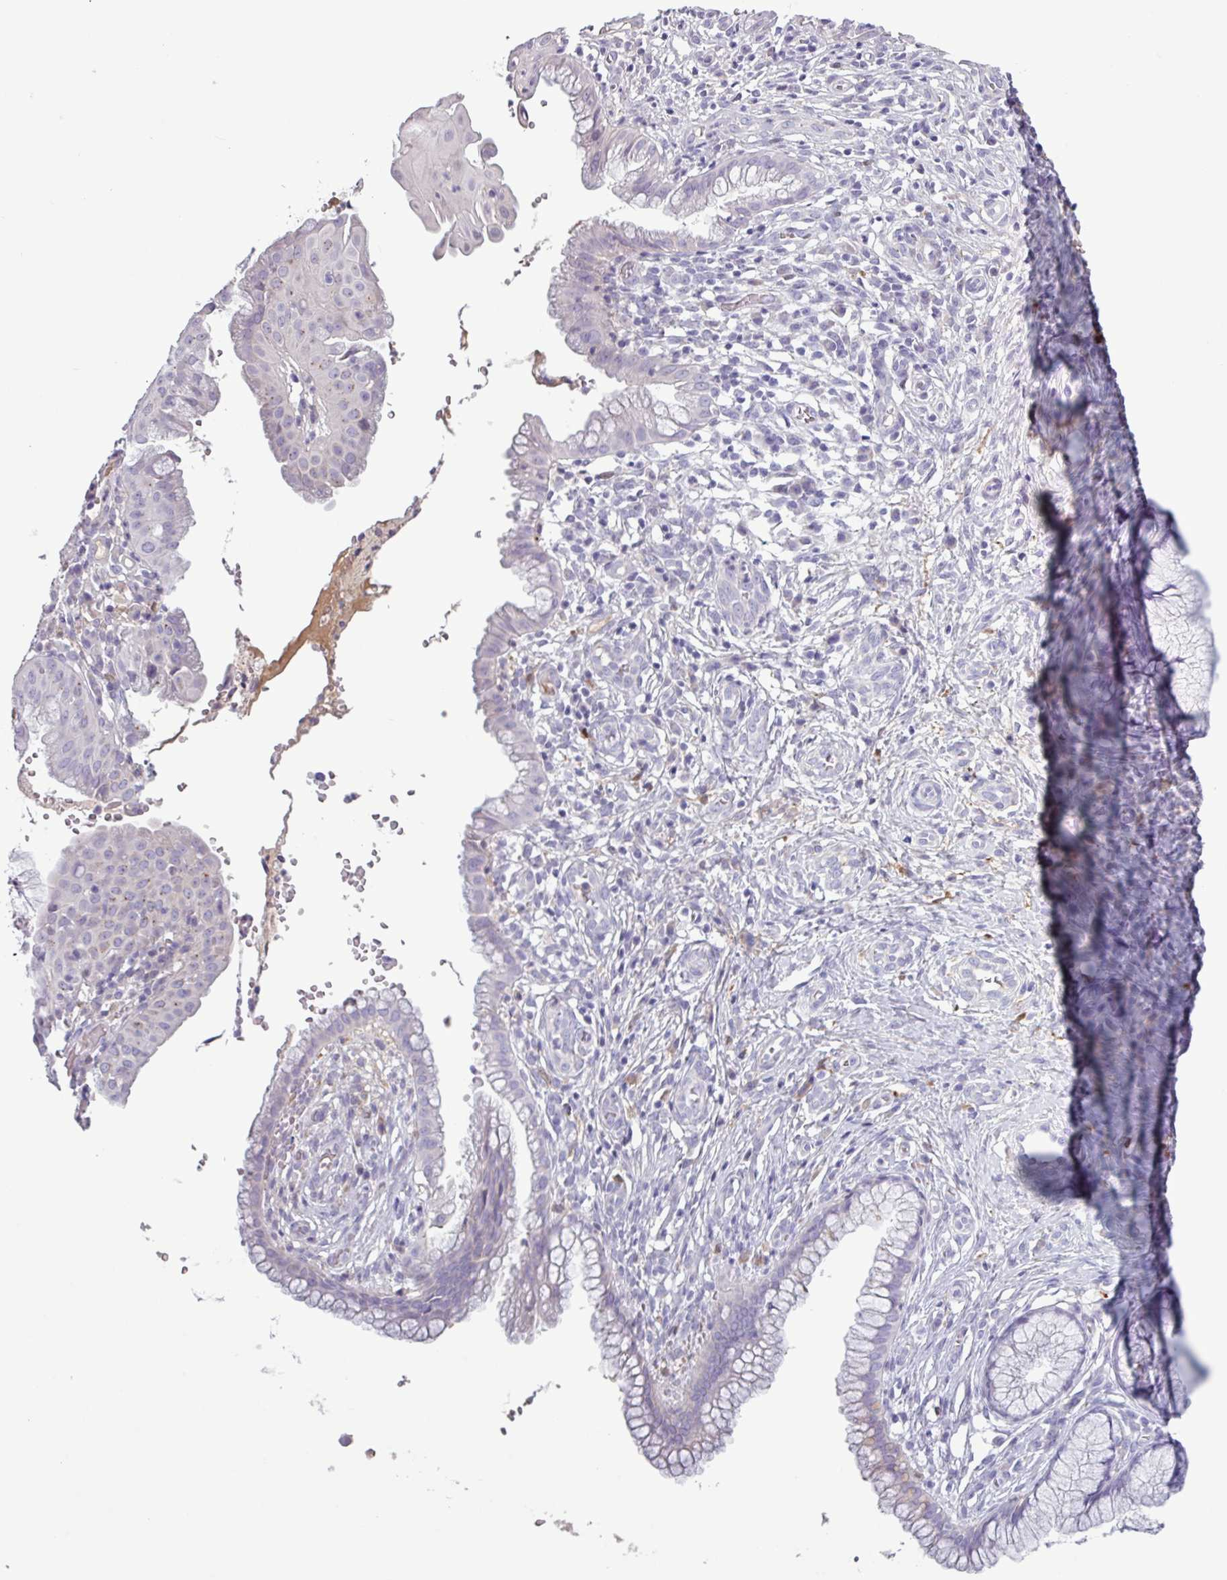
{"staining": {"intensity": "negative", "quantity": "none", "location": "none"}, "tissue": "cervix", "cell_type": "Glandular cells", "image_type": "normal", "snomed": [{"axis": "morphology", "description": "Normal tissue, NOS"}, {"axis": "topography", "description": "Cervix"}], "caption": "Immunohistochemistry of benign cervix exhibits no positivity in glandular cells. The staining is performed using DAB brown chromogen with nuclei counter-stained in using hematoxylin.", "gene": "C4A", "patient": {"sex": "female", "age": 36}}